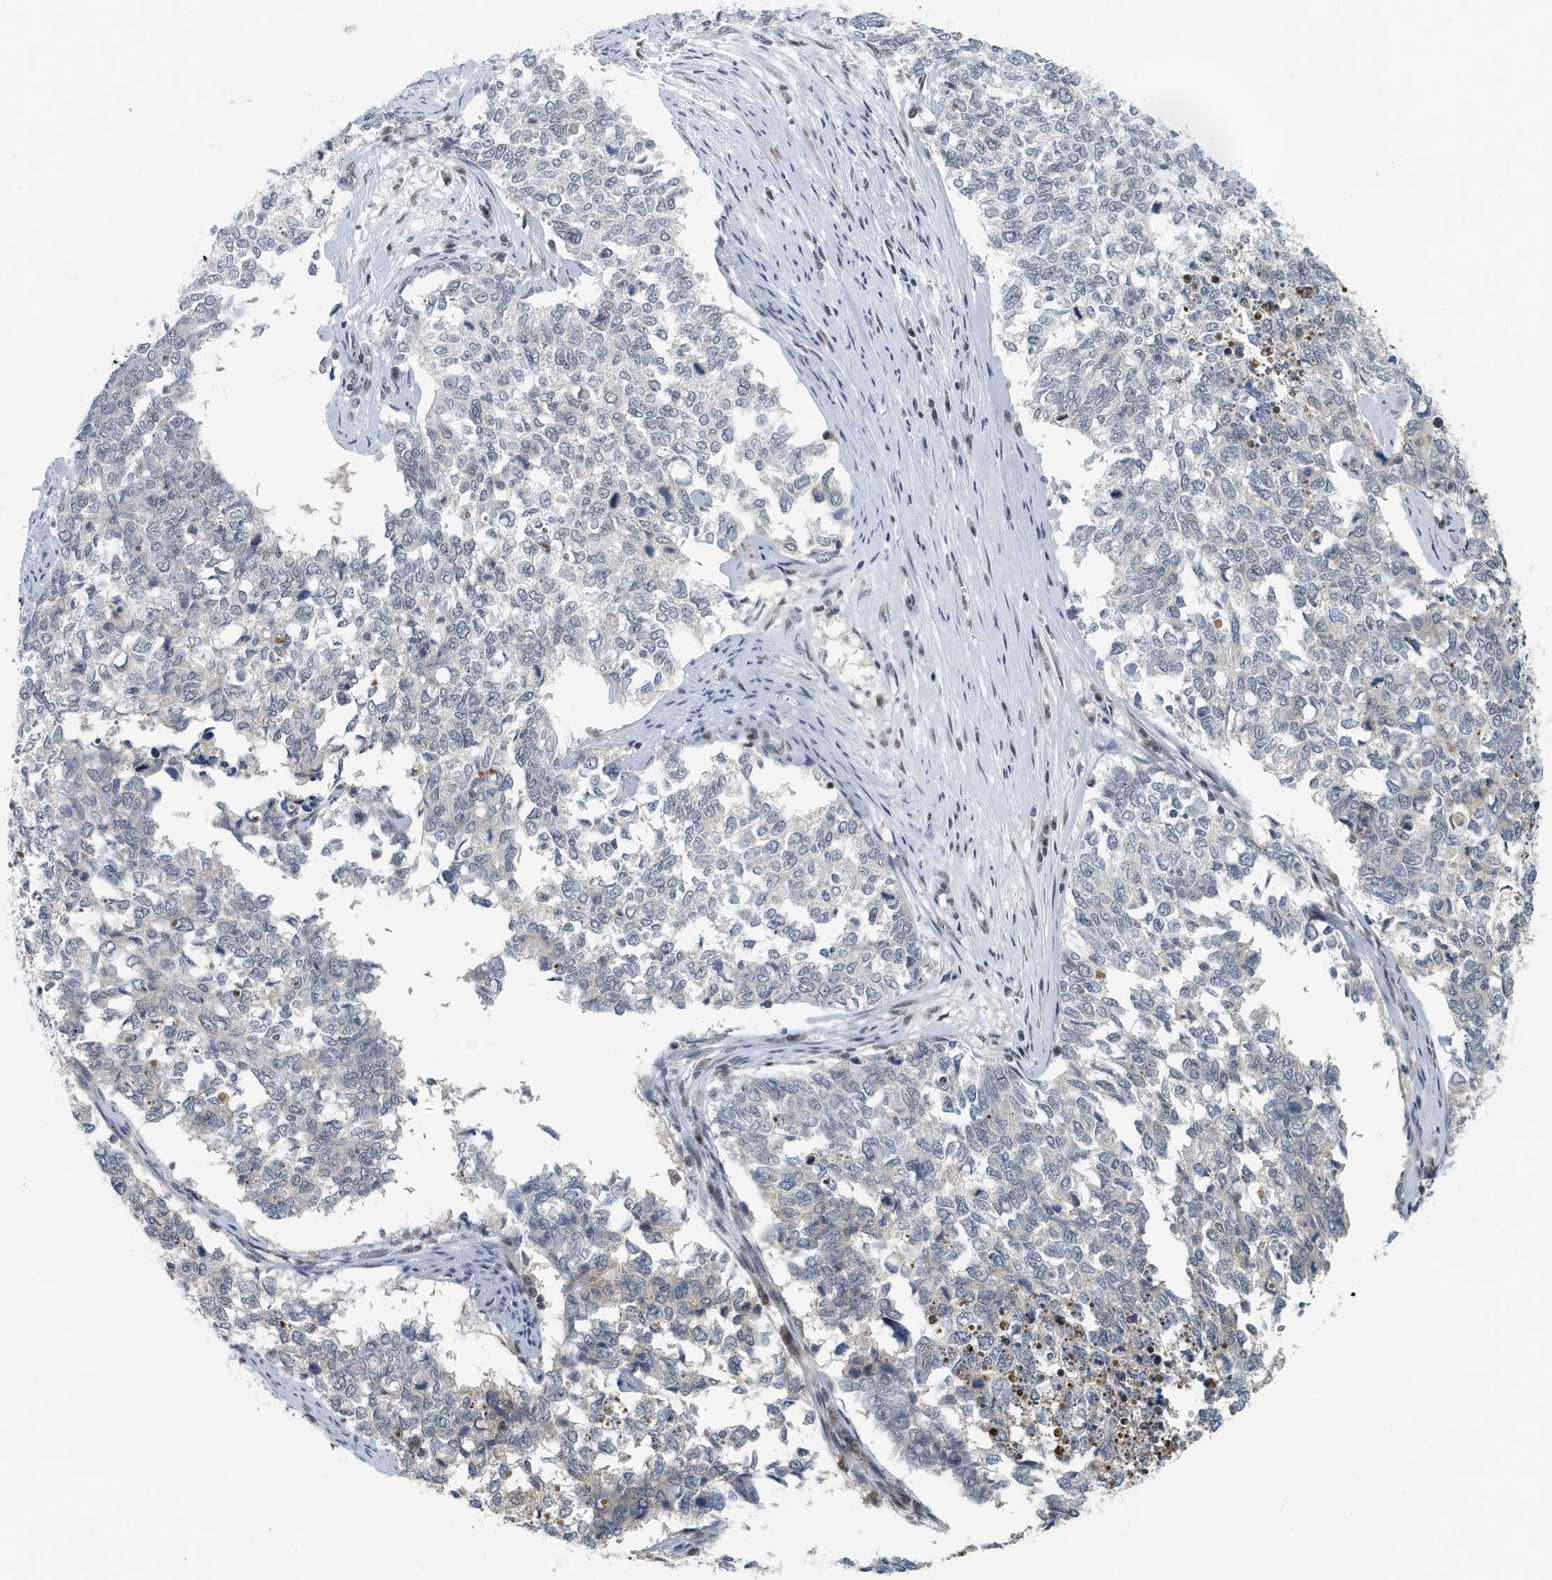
{"staining": {"intensity": "negative", "quantity": "none", "location": "none"}, "tissue": "cervical cancer", "cell_type": "Tumor cells", "image_type": "cancer", "snomed": [{"axis": "morphology", "description": "Squamous cell carcinoma, NOS"}, {"axis": "topography", "description": "Cervix"}], "caption": "A high-resolution histopathology image shows IHC staining of cervical squamous cell carcinoma, which demonstrates no significant positivity in tumor cells.", "gene": "KIF15", "patient": {"sex": "female", "age": 63}}